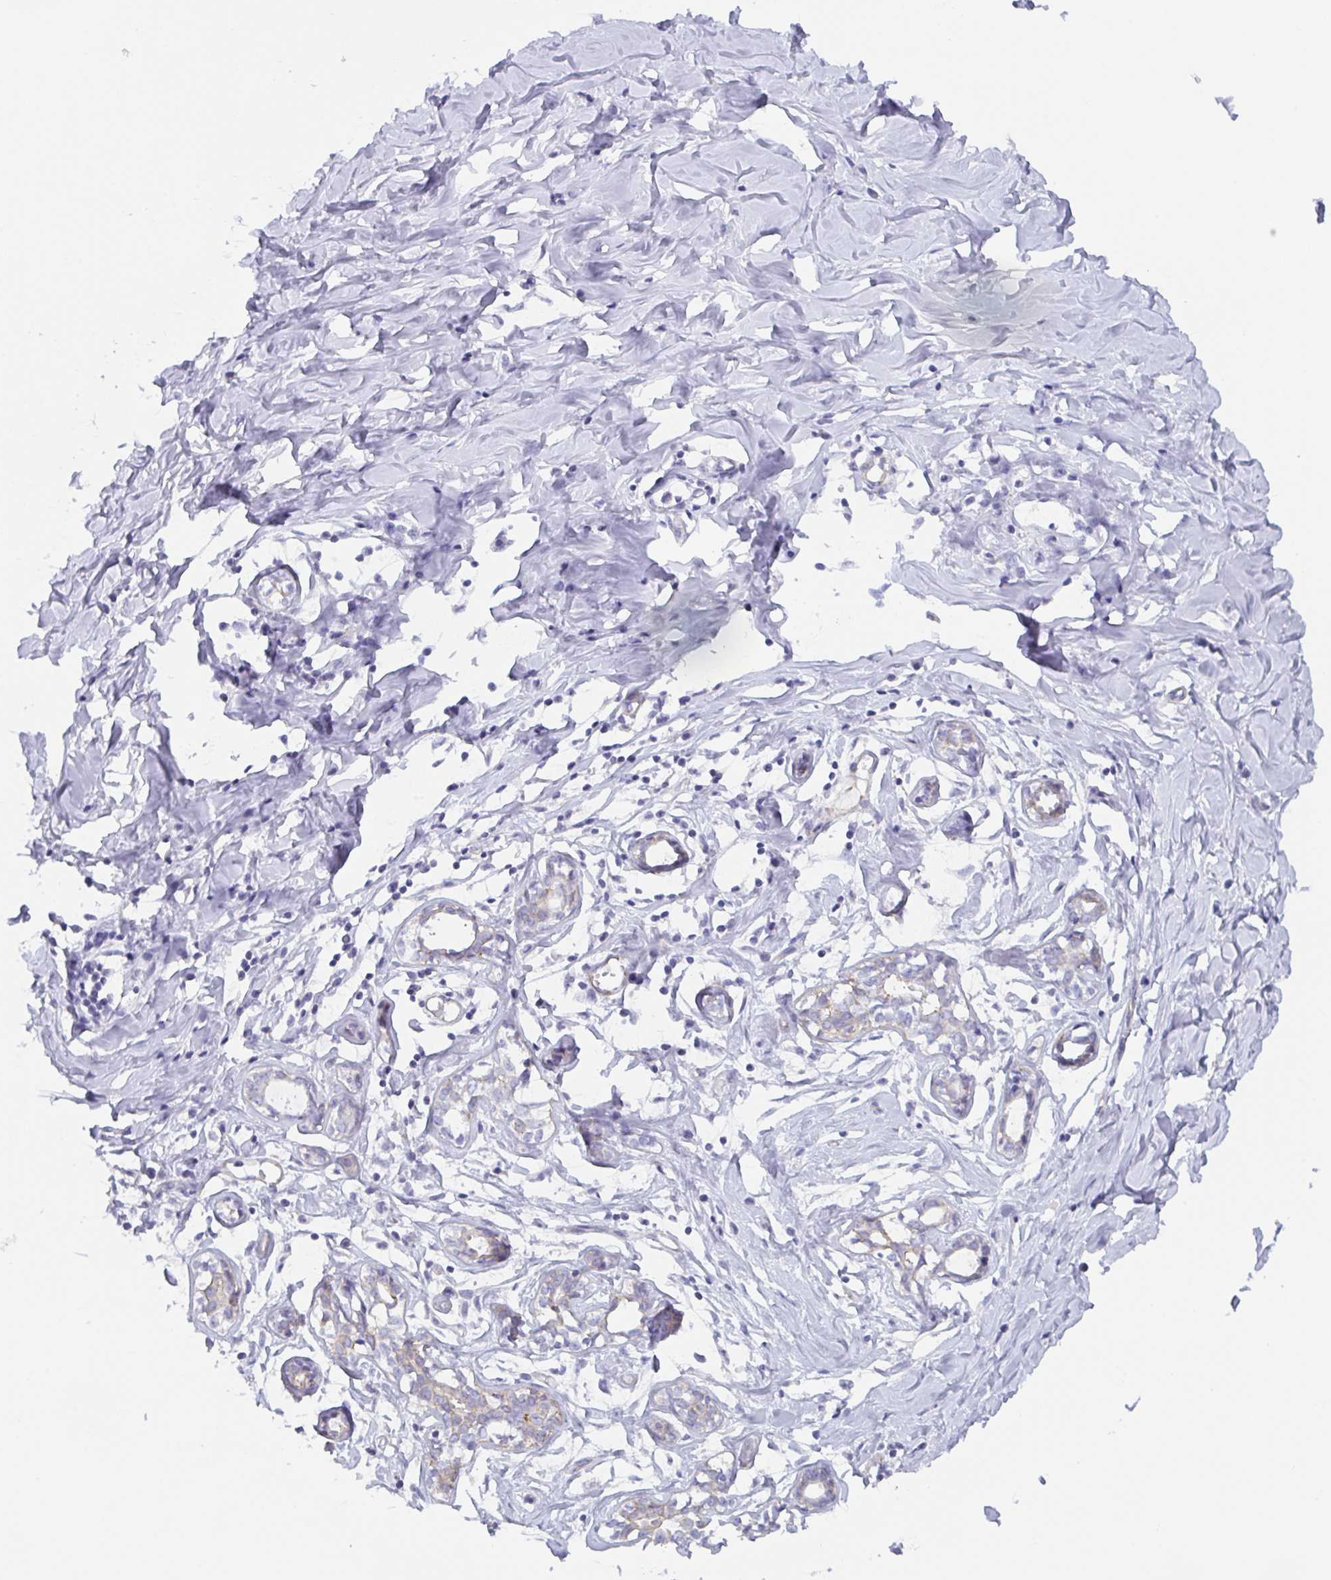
{"staining": {"intensity": "negative", "quantity": "none", "location": "none"}, "tissue": "breast", "cell_type": "Adipocytes", "image_type": "normal", "snomed": [{"axis": "morphology", "description": "Normal tissue, NOS"}, {"axis": "topography", "description": "Breast"}], "caption": "DAB immunohistochemical staining of normal breast exhibits no significant expression in adipocytes.", "gene": "TRAM2", "patient": {"sex": "female", "age": 27}}